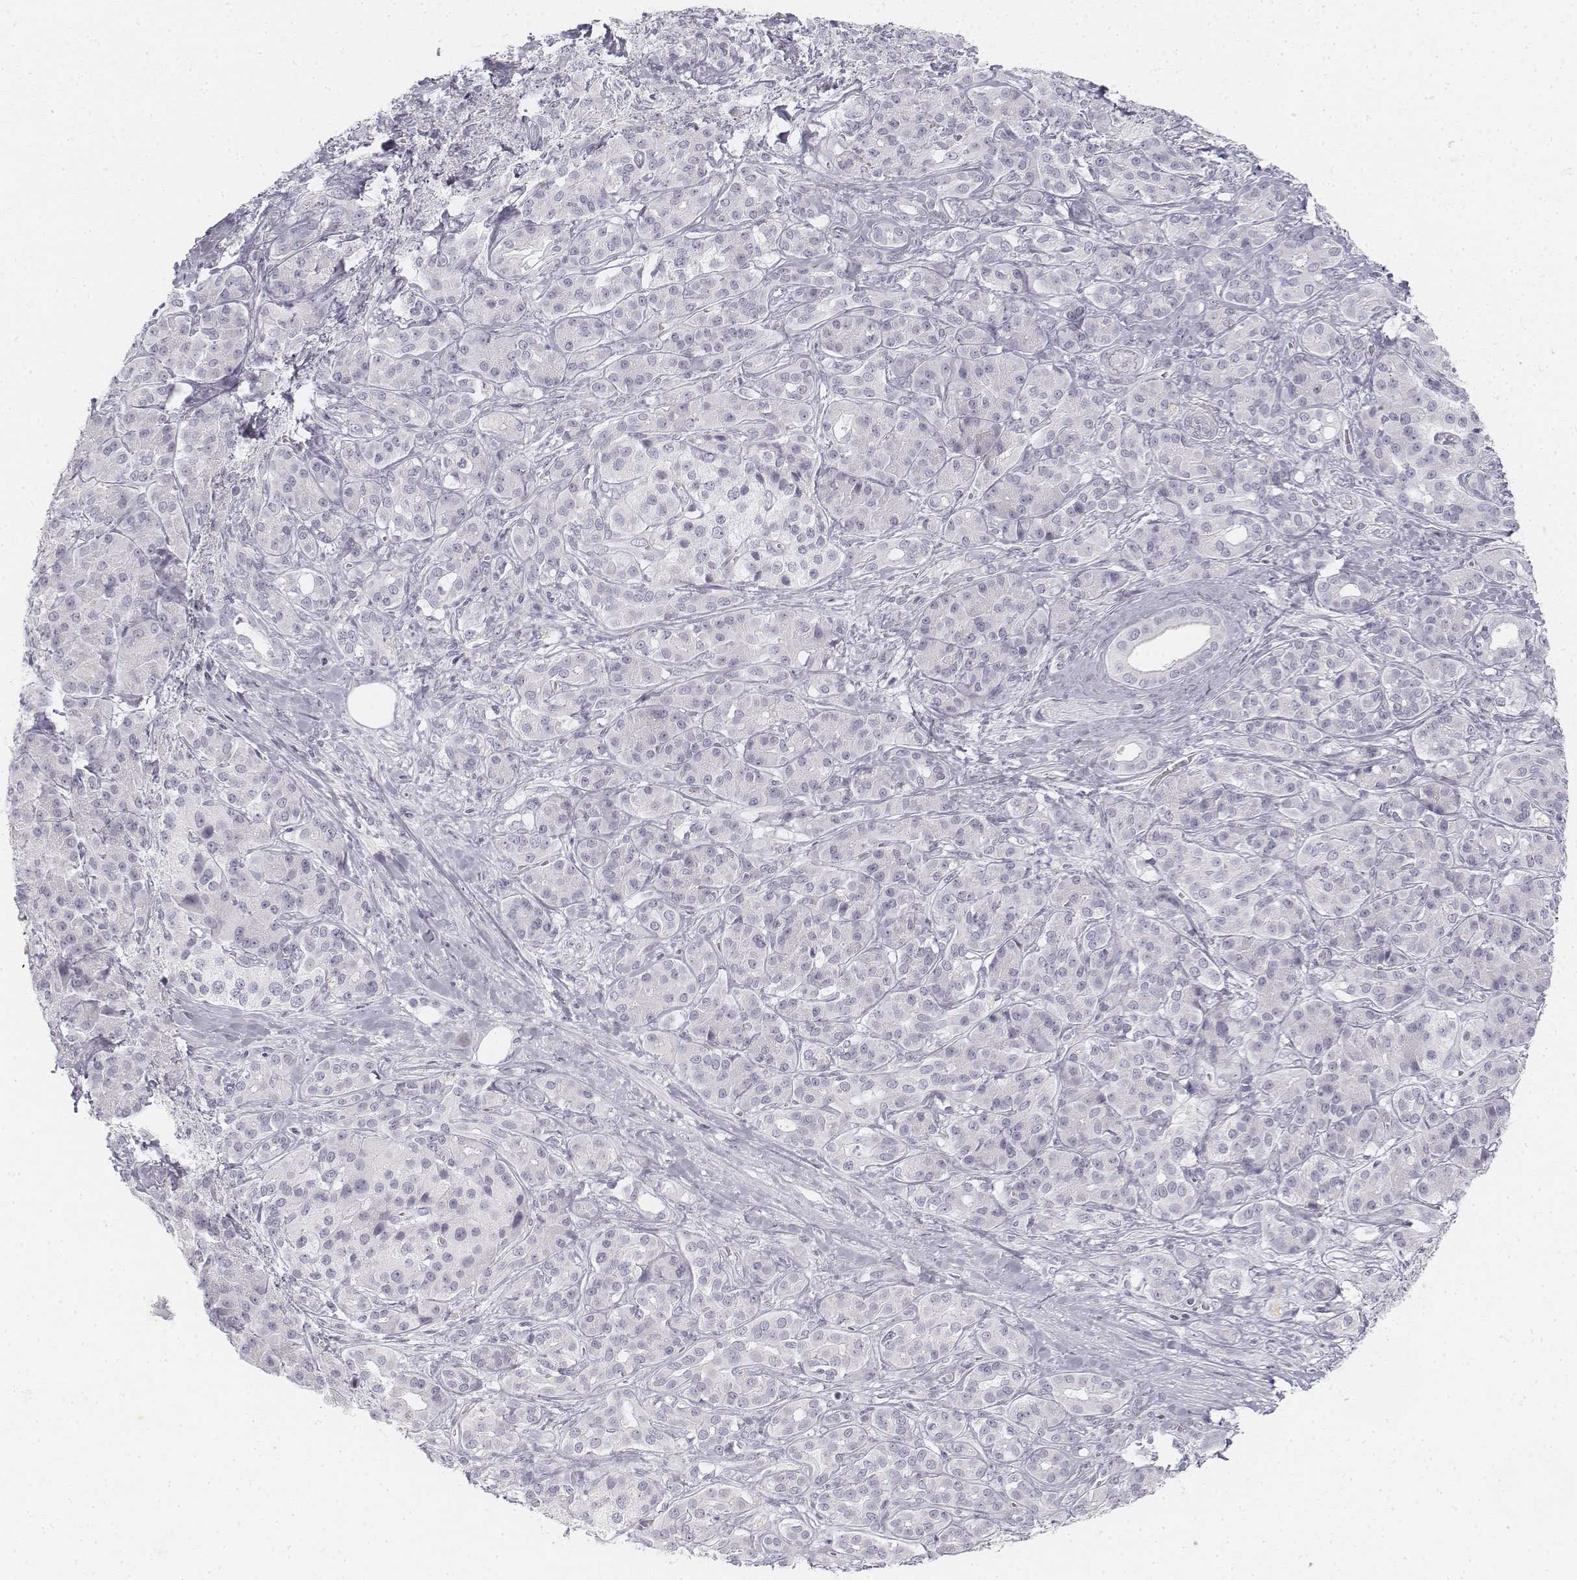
{"staining": {"intensity": "negative", "quantity": "none", "location": "none"}, "tissue": "pancreatic cancer", "cell_type": "Tumor cells", "image_type": "cancer", "snomed": [{"axis": "morphology", "description": "Normal tissue, NOS"}, {"axis": "morphology", "description": "Inflammation, NOS"}, {"axis": "morphology", "description": "Adenocarcinoma, NOS"}, {"axis": "topography", "description": "Pancreas"}], "caption": "This is a image of immunohistochemistry (IHC) staining of adenocarcinoma (pancreatic), which shows no expression in tumor cells. Nuclei are stained in blue.", "gene": "KRT25", "patient": {"sex": "male", "age": 57}}